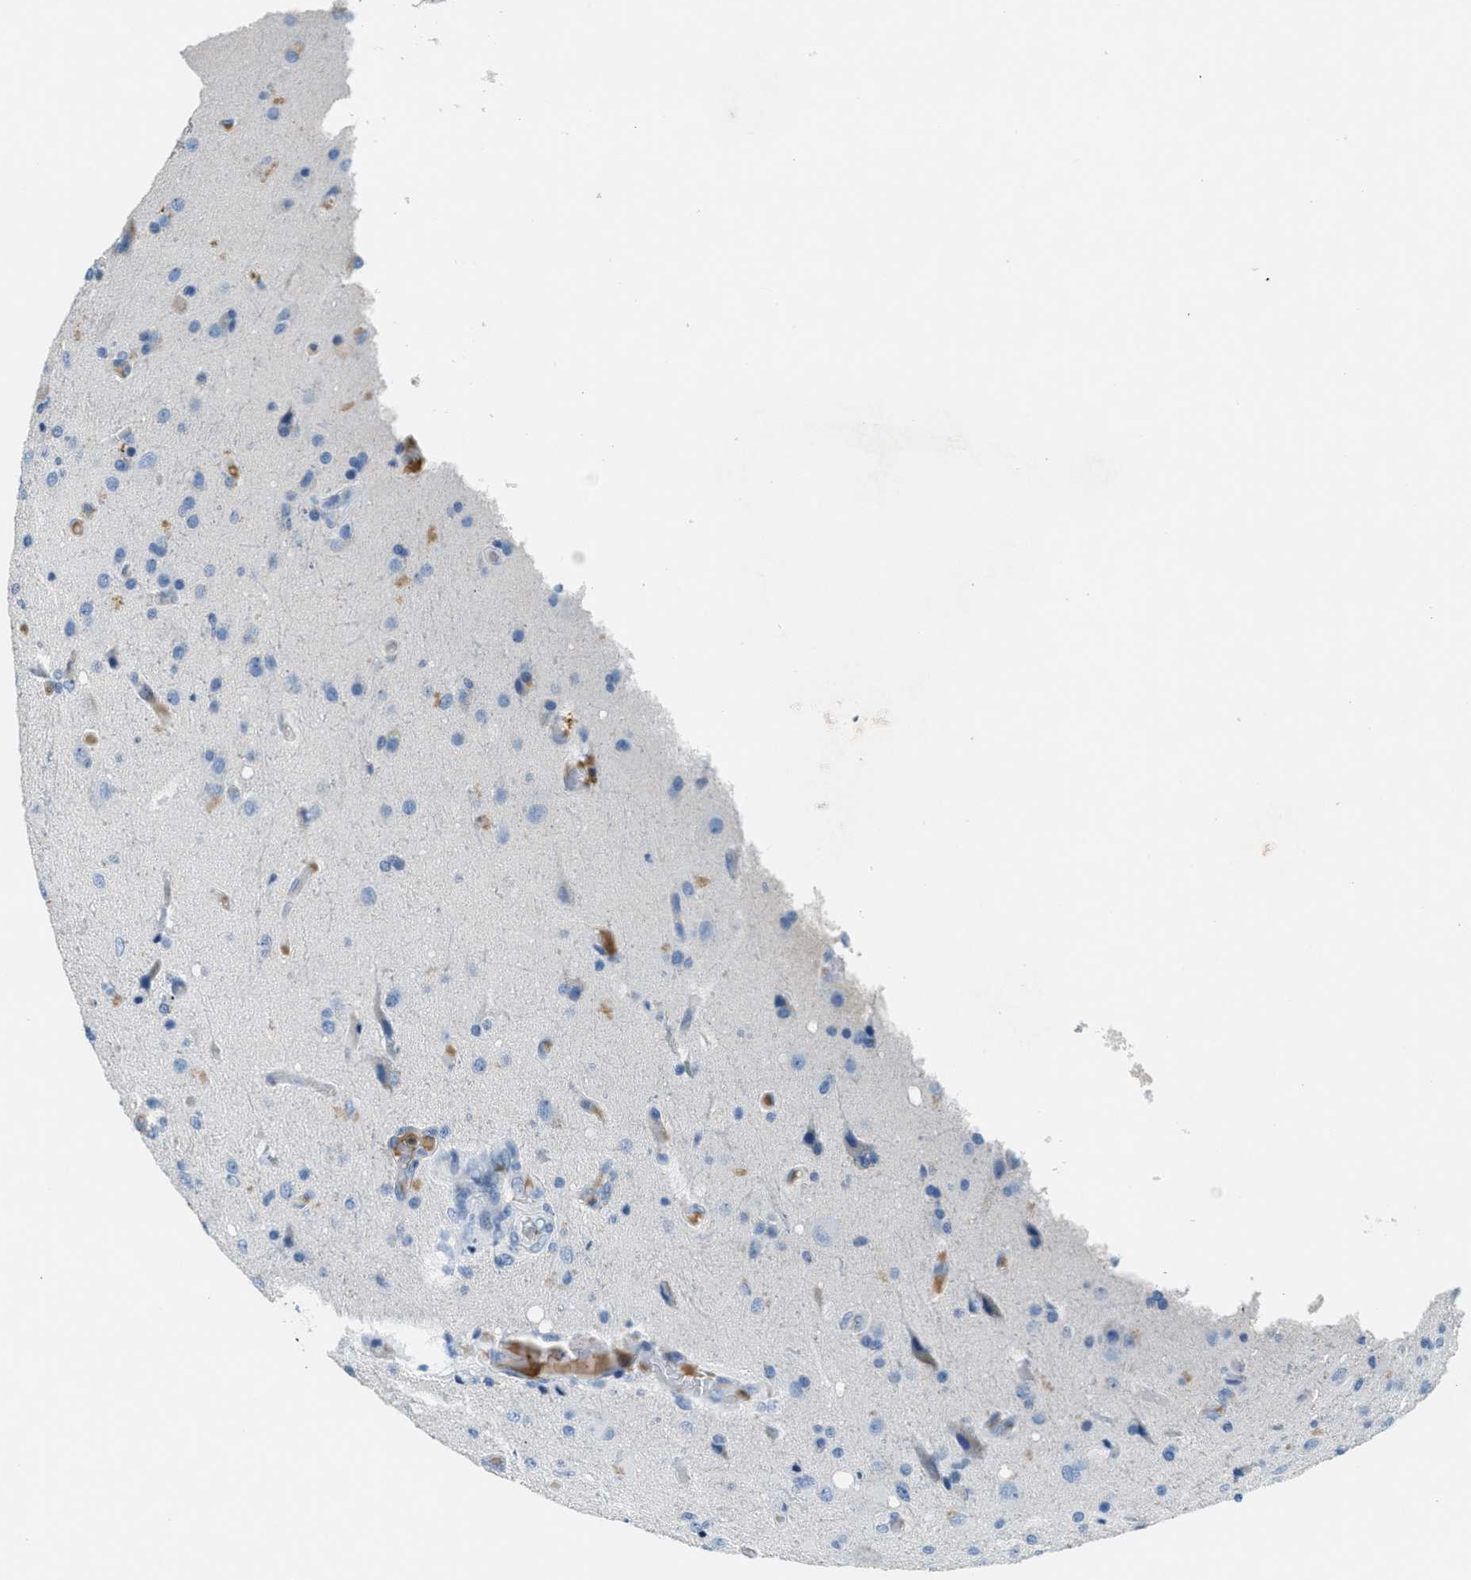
{"staining": {"intensity": "negative", "quantity": "none", "location": "none"}, "tissue": "glioma", "cell_type": "Tumor cells", "image_type": "cancer", "snomed": [{"axis": "morphology", "description": "Normal tissue, NOS"}, {"axis": "morphology", "description": "Glioma, malignant, High grade"}, {"axis": "topography", "description": "Cerebral cortex"}], "caption": "Tumor cells are negative for brown protein staining in malignant glioma (high-grade).", "gene": "A2M", "patient": {"sex": "male", "age": 77}}